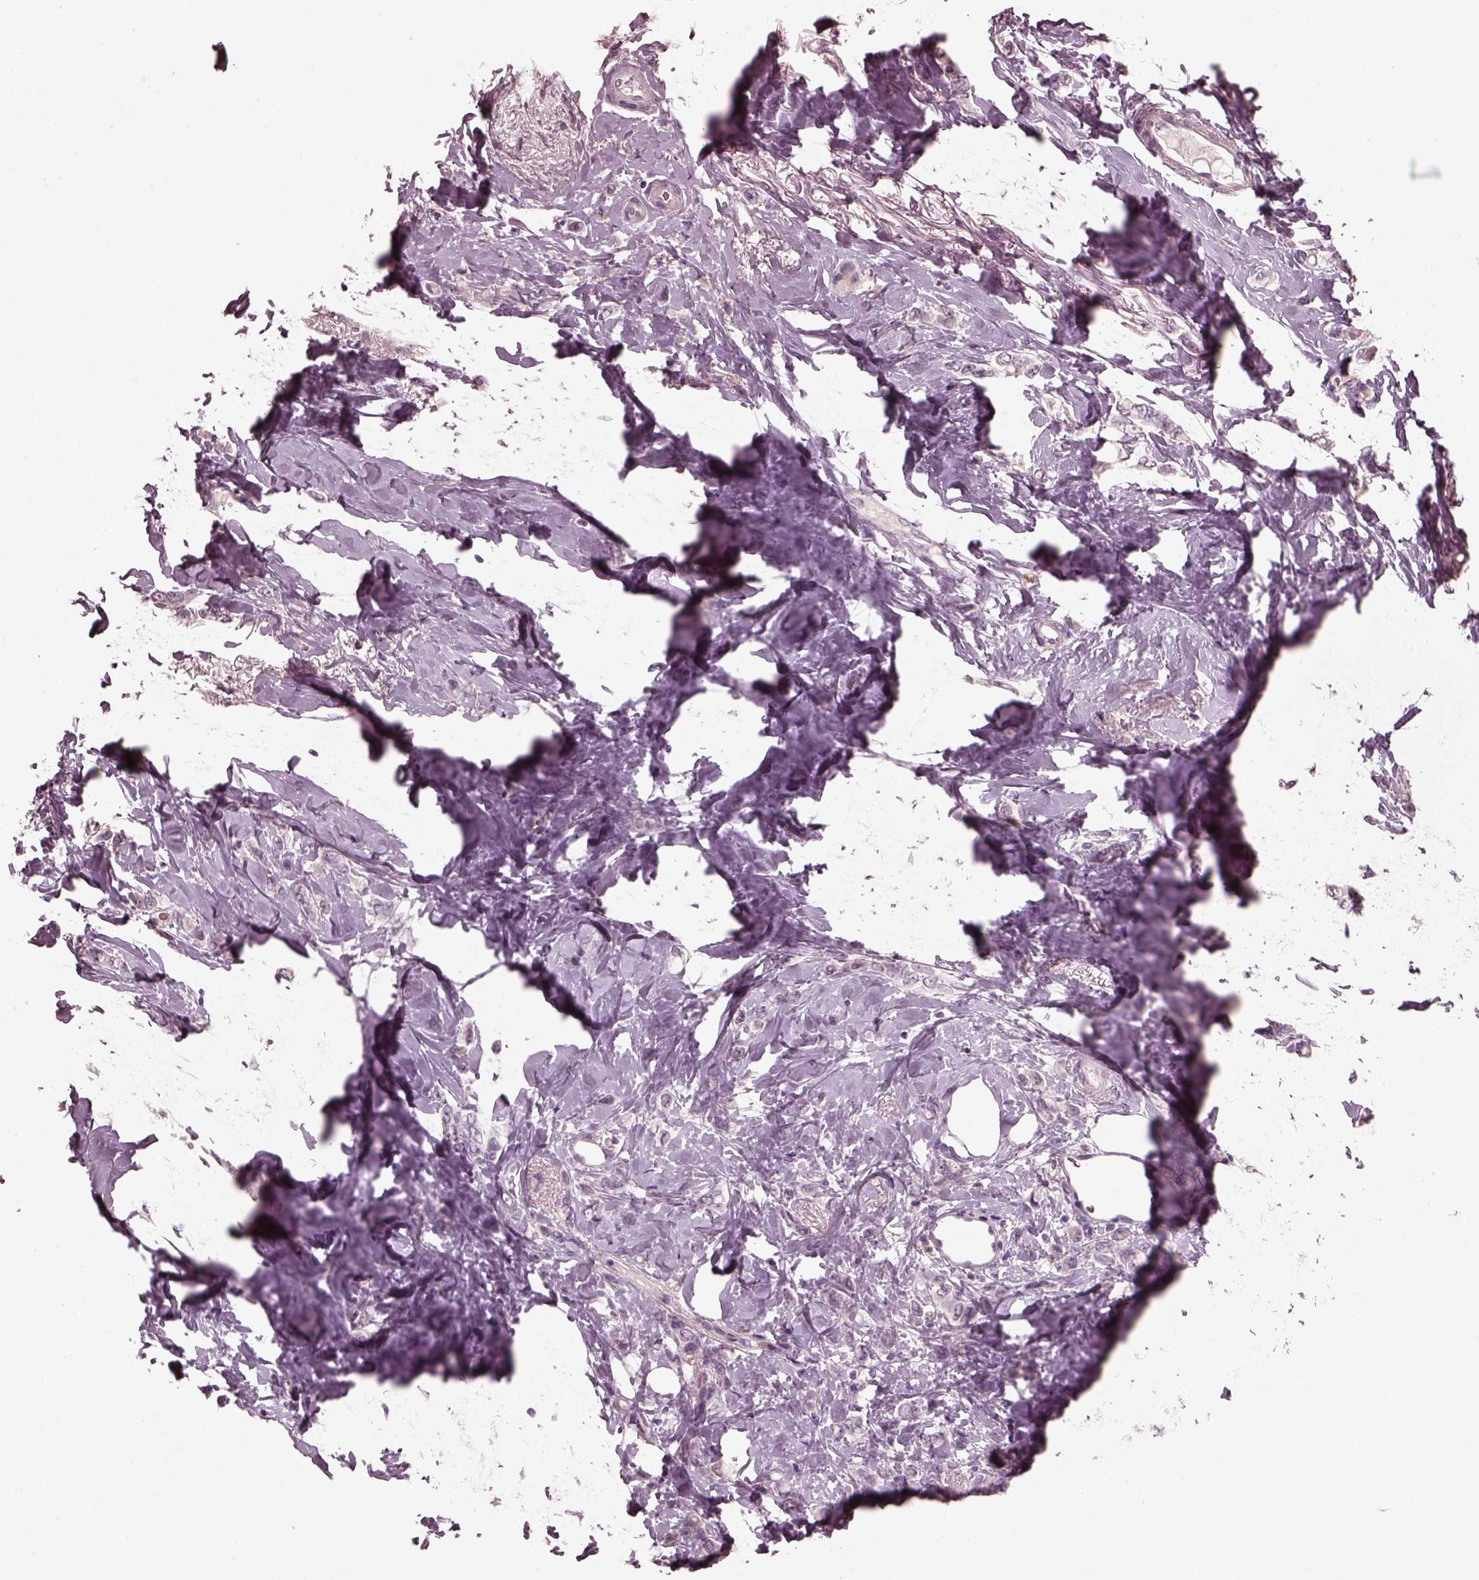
{"staining": {"intensity": "negative", "quantity": "none", "location": "none"}, "tissue": "breast cancer", "cell_type": "Tumor cells", "image_type": "cancer", "snomed": [{"axis": "morphology", "description": "Lobular carcinoma"}, {"axis": "topography", "description": "Breast"}], "caption": "The image demonstrates no significant positivity in tumor cells of lobular carcinoma (breast). The staining was performed using DAB to visualize the protein expression in brown, while the nuclei were stained in blue with hematoxylin (Magnification: 20x).", "gene": "RCVRN", "patient": {"sex": "female", "age": 66}}